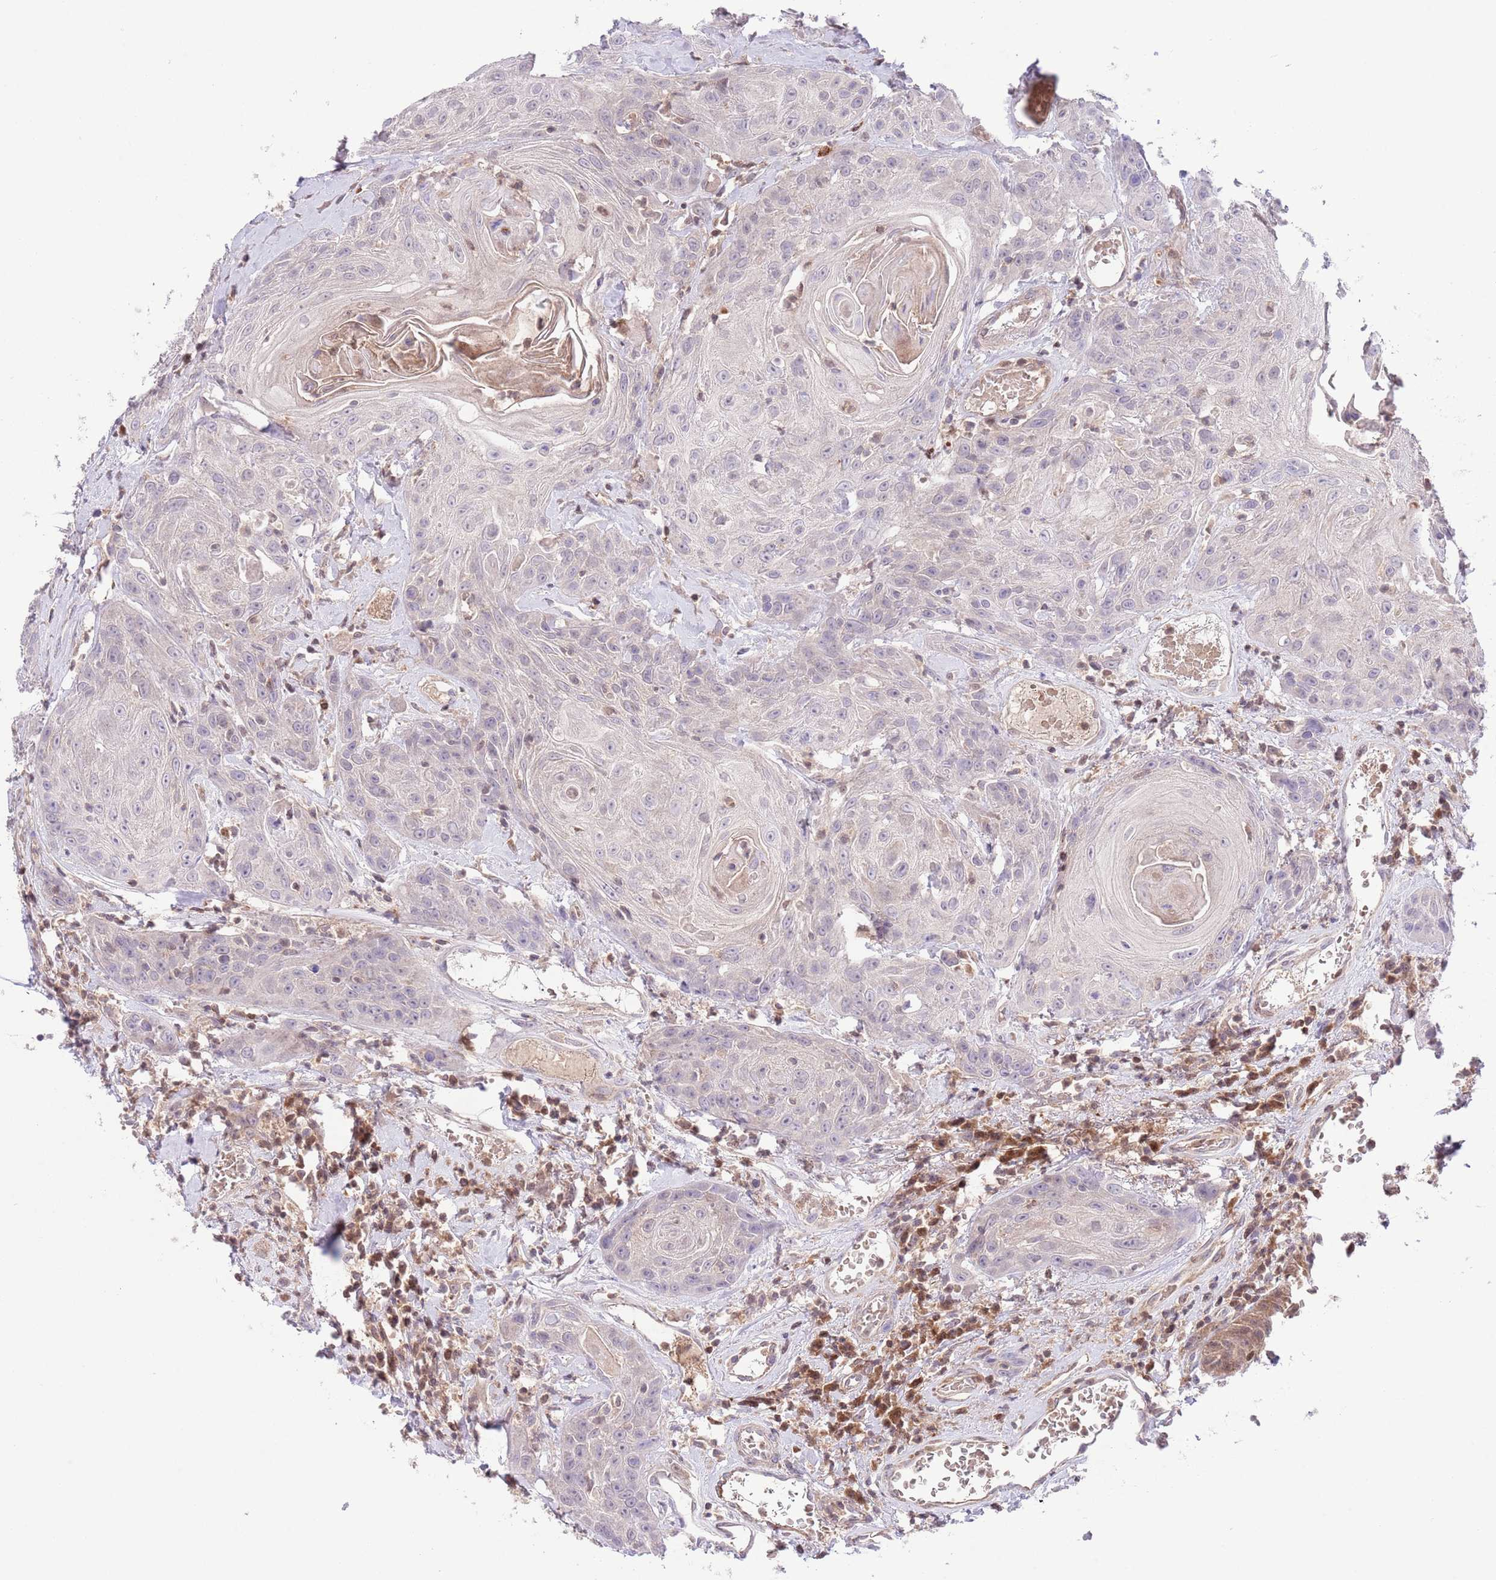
{"staining": {"intensity": "negative", "quantity": "none", "location": "none"}, "tissue": "head and neck cancer", "cell_type": "Tumor cells", "image_type": "cancer", "snomed": [{"axis": "morphology", "description": "Squamous cell carcinoma, NOS"}, {"axis": "topography", "description": "Head-Neck"}], "caption": "High power microscopy photomicrograph of an immunohistochemistry micrograph of squamous cell carcinoma (head and neck), revealing no significant staining in tumor cells. (Stains: DAB IHC with hematoxylin counter stain, Microscopy: brightfield microscopy at high magnification).", "gene": "HDHD2", "patient": {"sex": "female", "age": 59}}